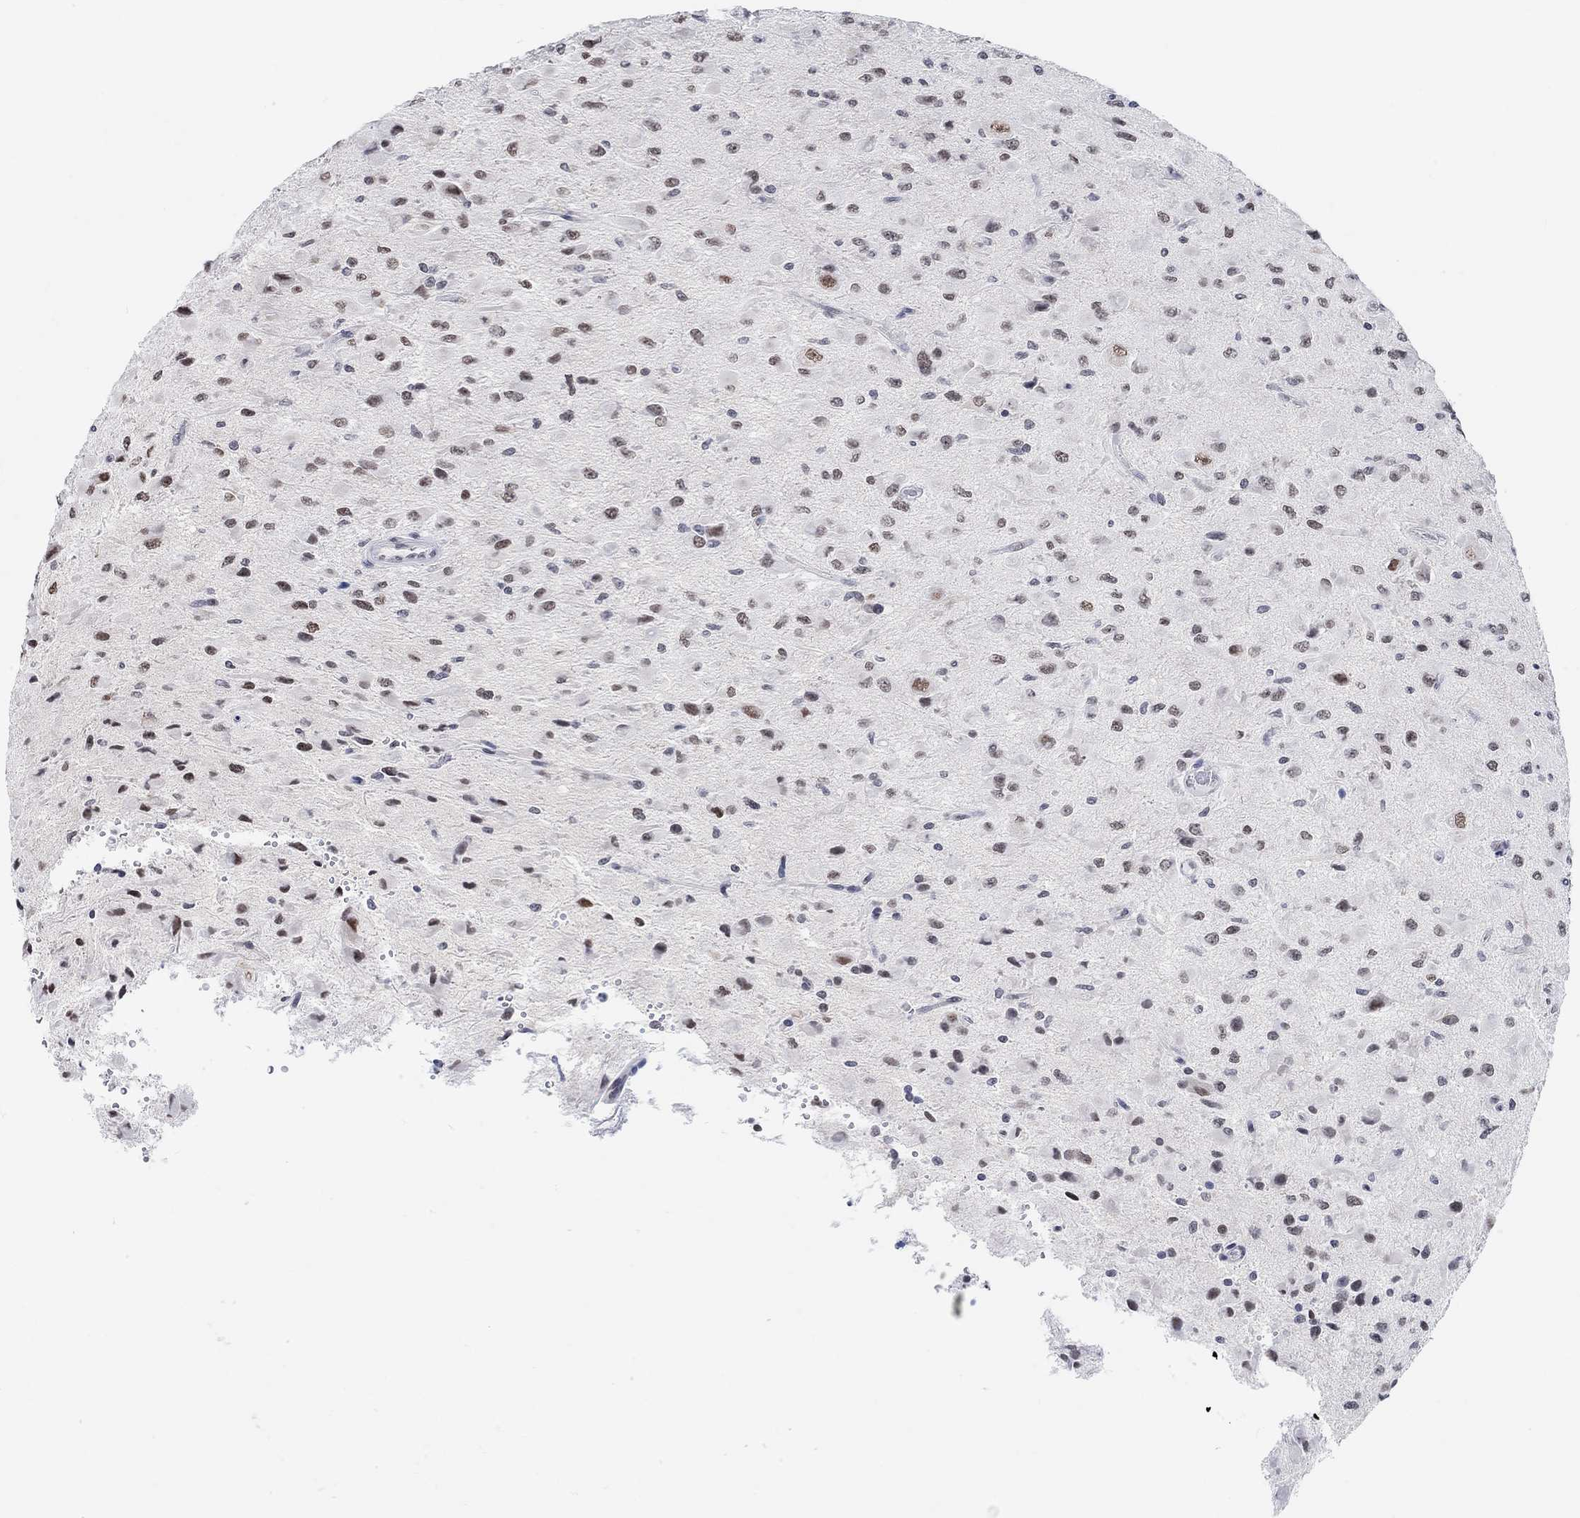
{"staining": {"intensity": "weak", "quantity": "25%-75%", "location": "nuclear"}, "tissue": "glioma", "cell_type": "Tumor cells", "image_type": "cancer", "snomed": [{"axis": "morphology", "description": "Glioma, malignant, High grade"}, {"axis": "topography", "description": "Cerebral cortex"}], "caption": "Immunohistochemistry of human high-grade glioma (malignant) exhibits low levels of weak nuclear positivity in approximately 25%-75% of tumor cells.", "gene": "PURG", "patient": {"sex": "male", "age": 35}}